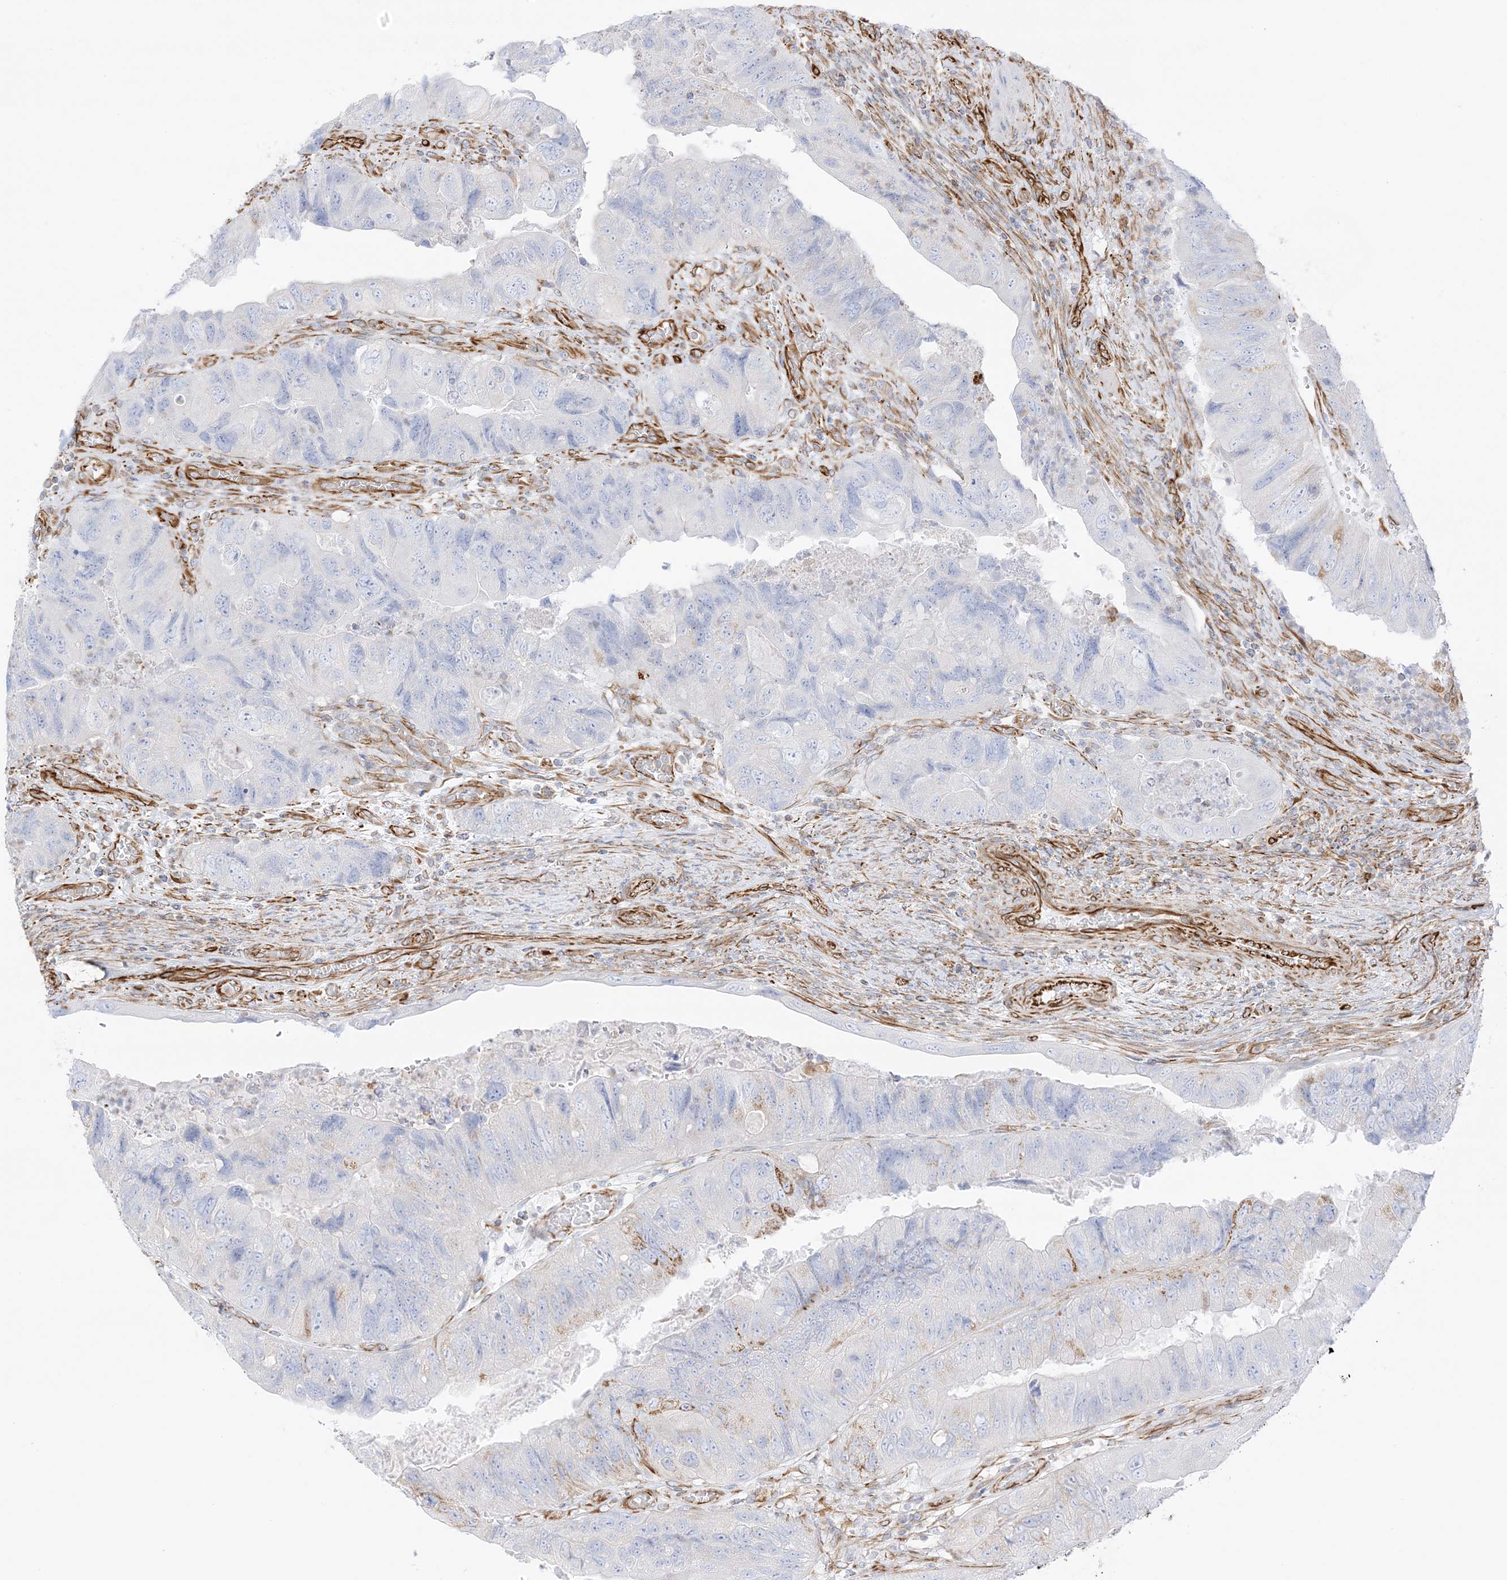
{"staining": {"intensity": "negative", "quantity": "none", "location": "none"}, "tissue": "colorectal cancer", "cell_type": "Tumor cells", "image_type": "cancer", "snomed": [{"axis": "morphology", "description": "Adenocarcinoma, NOS"}, {"axis": "topography", "description": "Rectum"}], "caption": "This is an IHC photomicrograph of human adenocarcinoma (colorectal). There is no staining in tumor cells.", "gene": "PID1", "patient": {"sex": "male", "age": 63}}